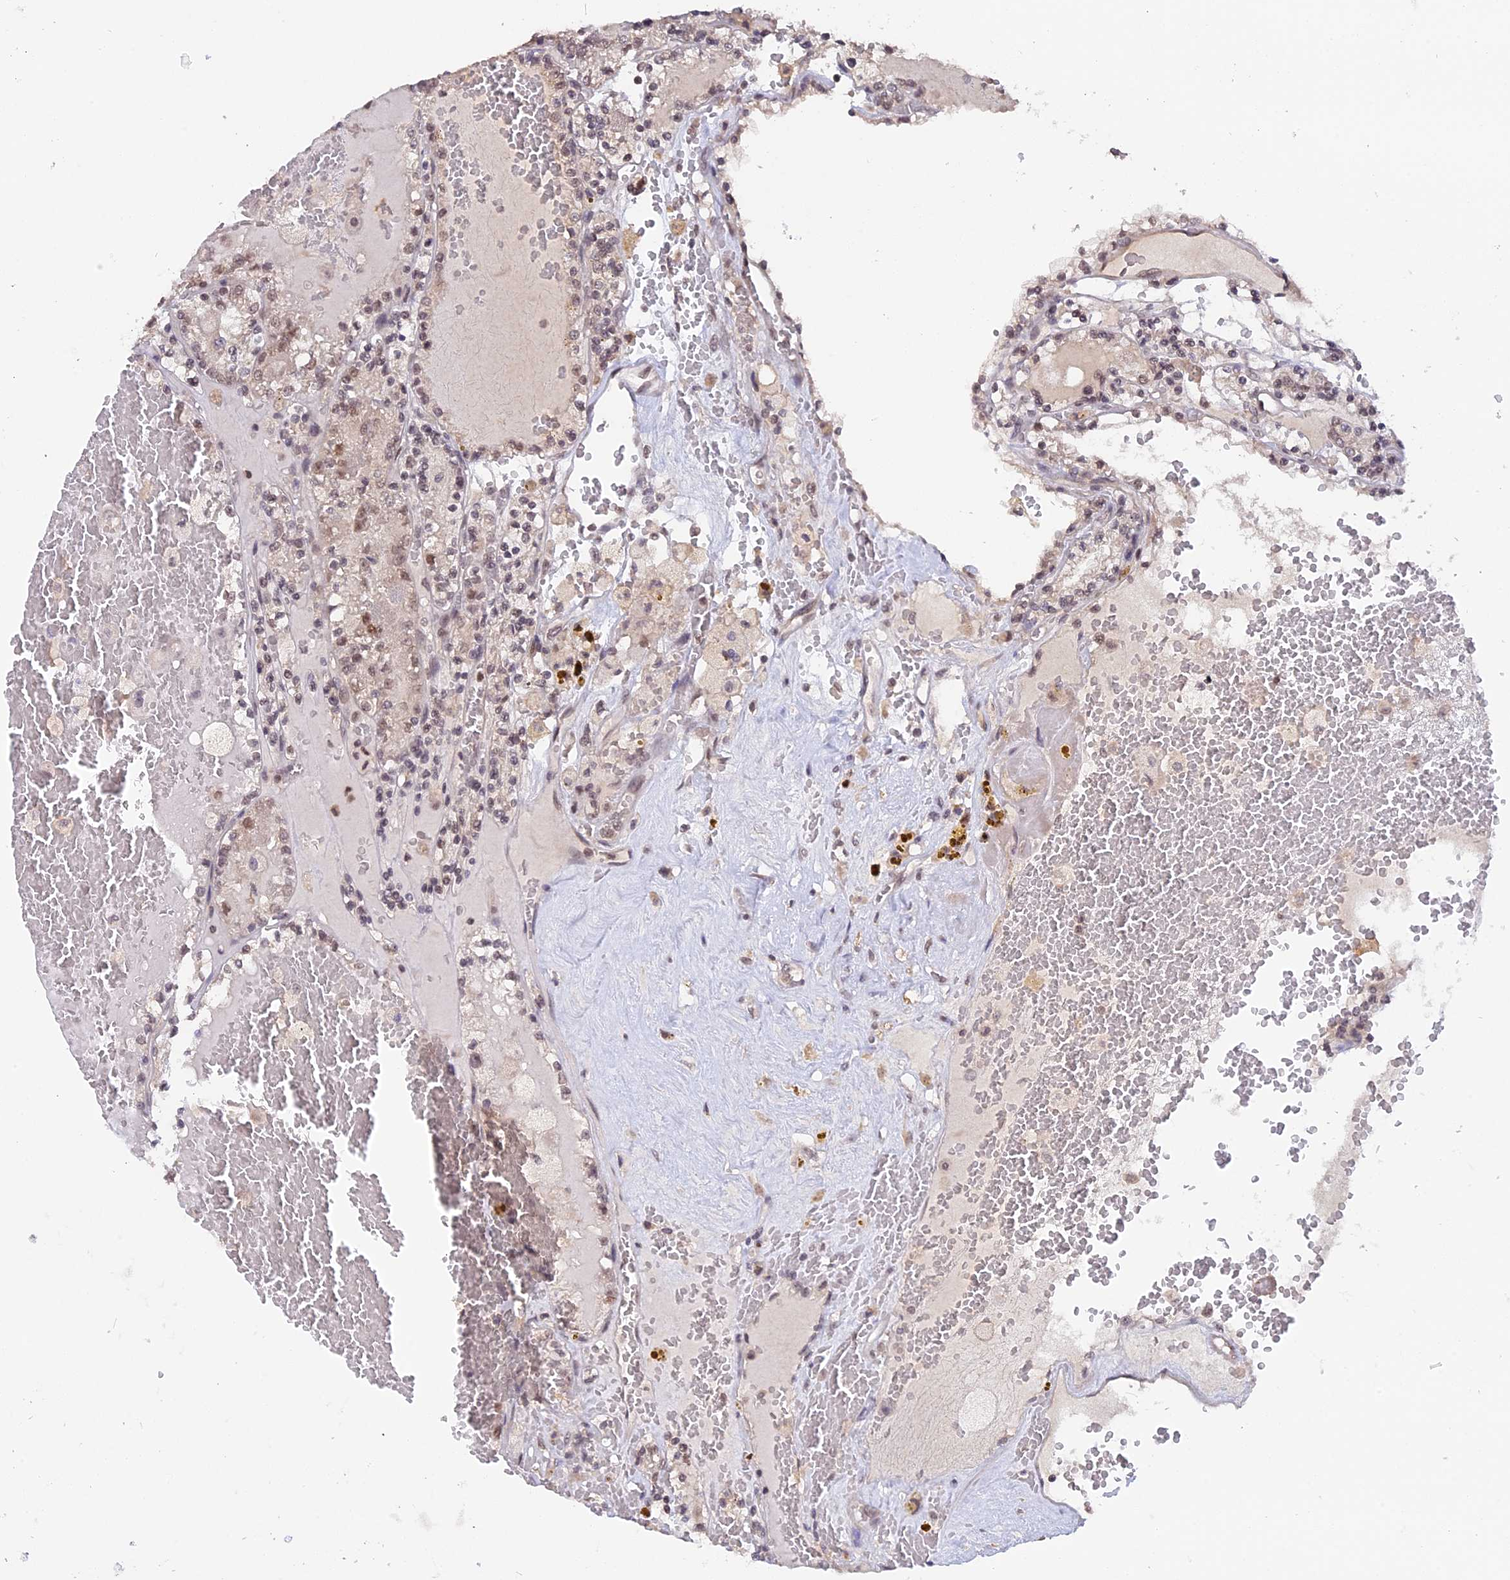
{"staining": {"intensity": "weak", "quantity": "<25%", "location": "nuclear"}, "tissue": "renal cancer", "cell_type": "Tumor cells", "image_type": "cancer", "snomed": [{"axis": "morphology", "description": "Adenocarcinoma, NOS"}, {"axis": "topography", "description": "Kidney"}], "caption": "An immunohistochemistry (IHC) micrograph of renal adenocarcinoma is shown. There is no staining in tumor cells of renal adenocarcinoma.", "gene": "RFC5", "patient": {"sex": "female", "age": 56}}